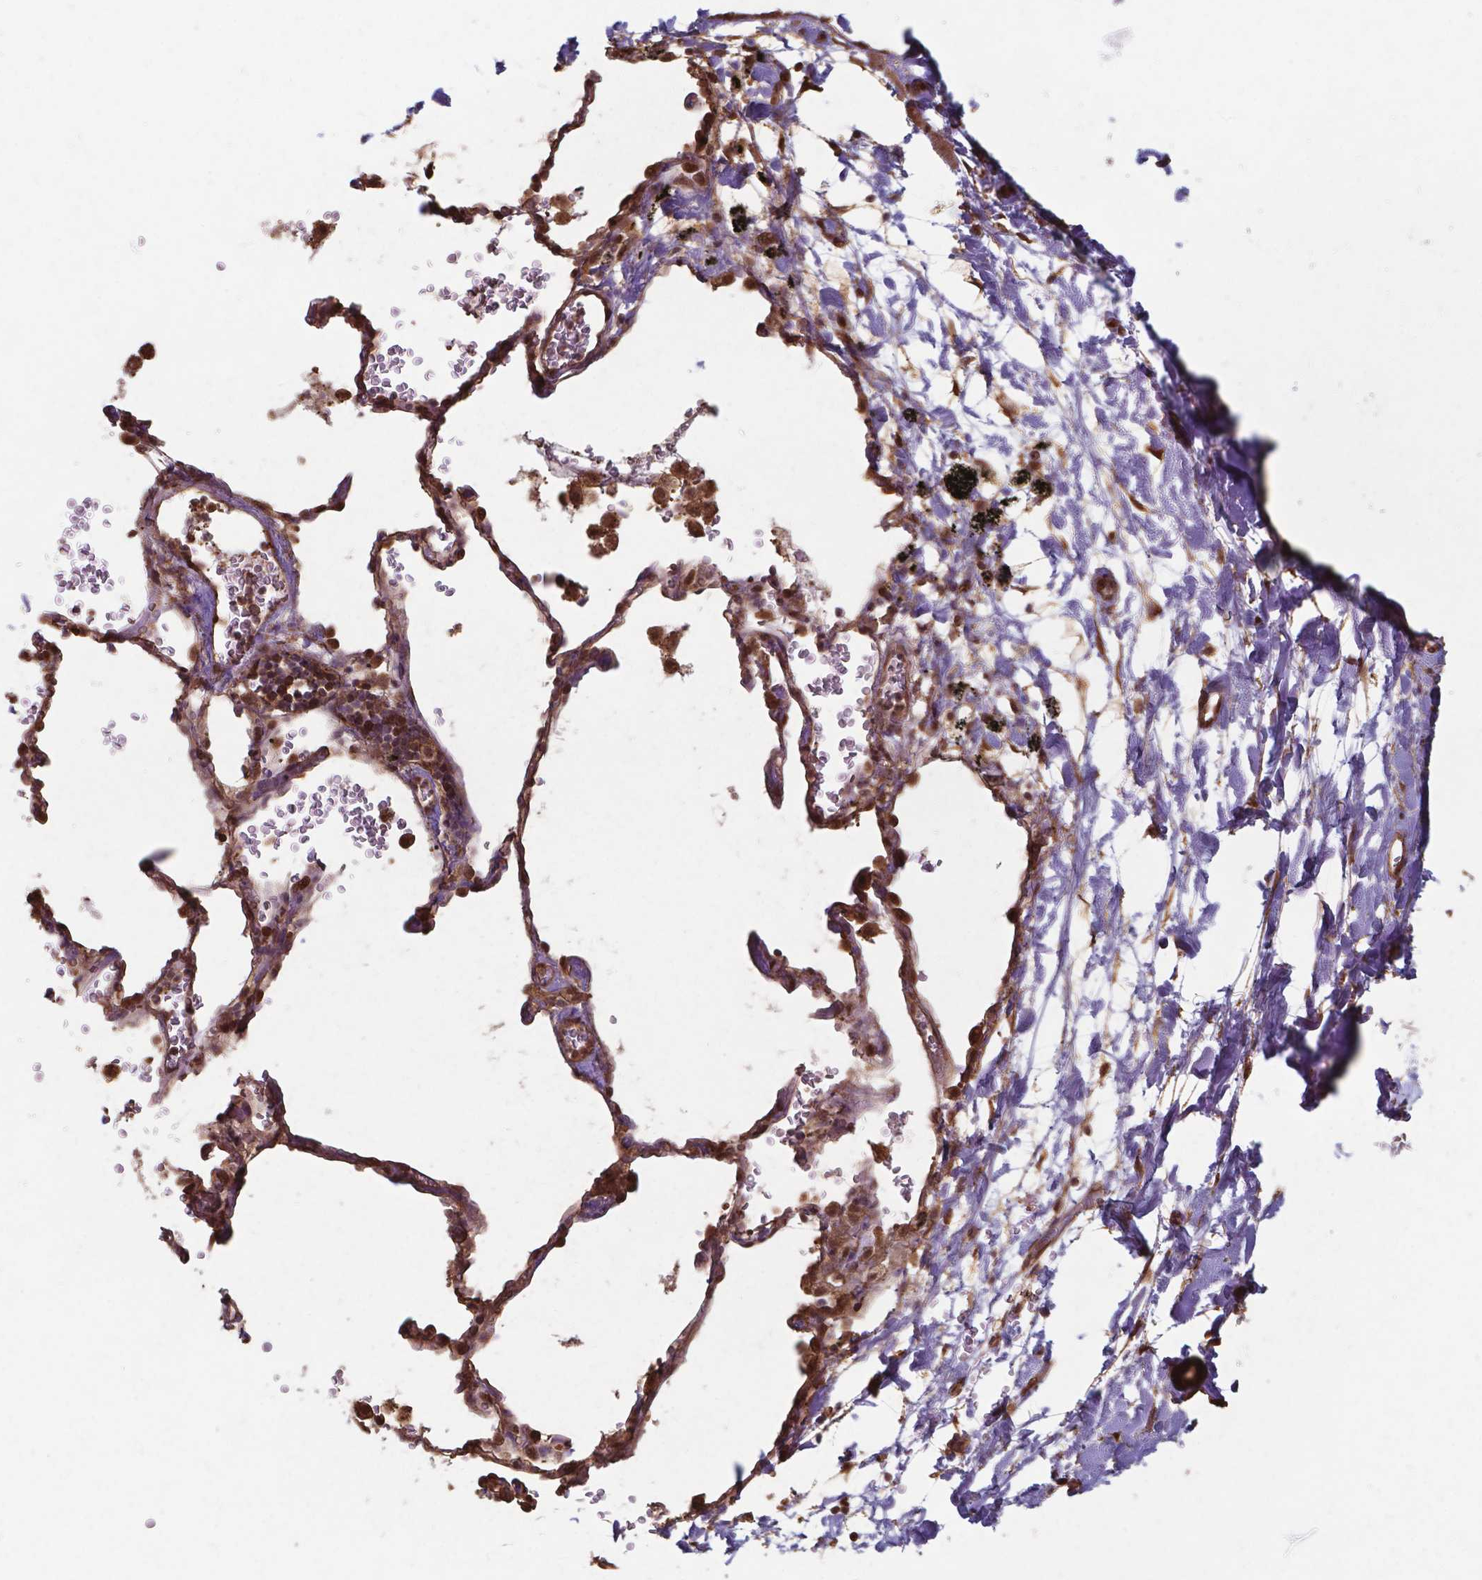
{"staining": {"intensity": "moderate", "quantity": ">75%", "location": "cytoplasmic/membranous,nuclear"}, "tissue": "adipose tissue", "cell_type": "Adipocytes", "image_type": "normal", "snomed": [{"axis": "morphology", "description": "Normal tissue, NOS"}, {"axis": "topography", "description": "Cartilage tissue"}, {"axis": "topography", "description": "Bronchus"}], "caption": "Protein analysis of normal adipose tissue displays moderate cytoplasmic/membranous,nuclear staining in about >75% of adipocytes.", "gene": "CHP2", "patient": {"sex": "male", "age": 58}}